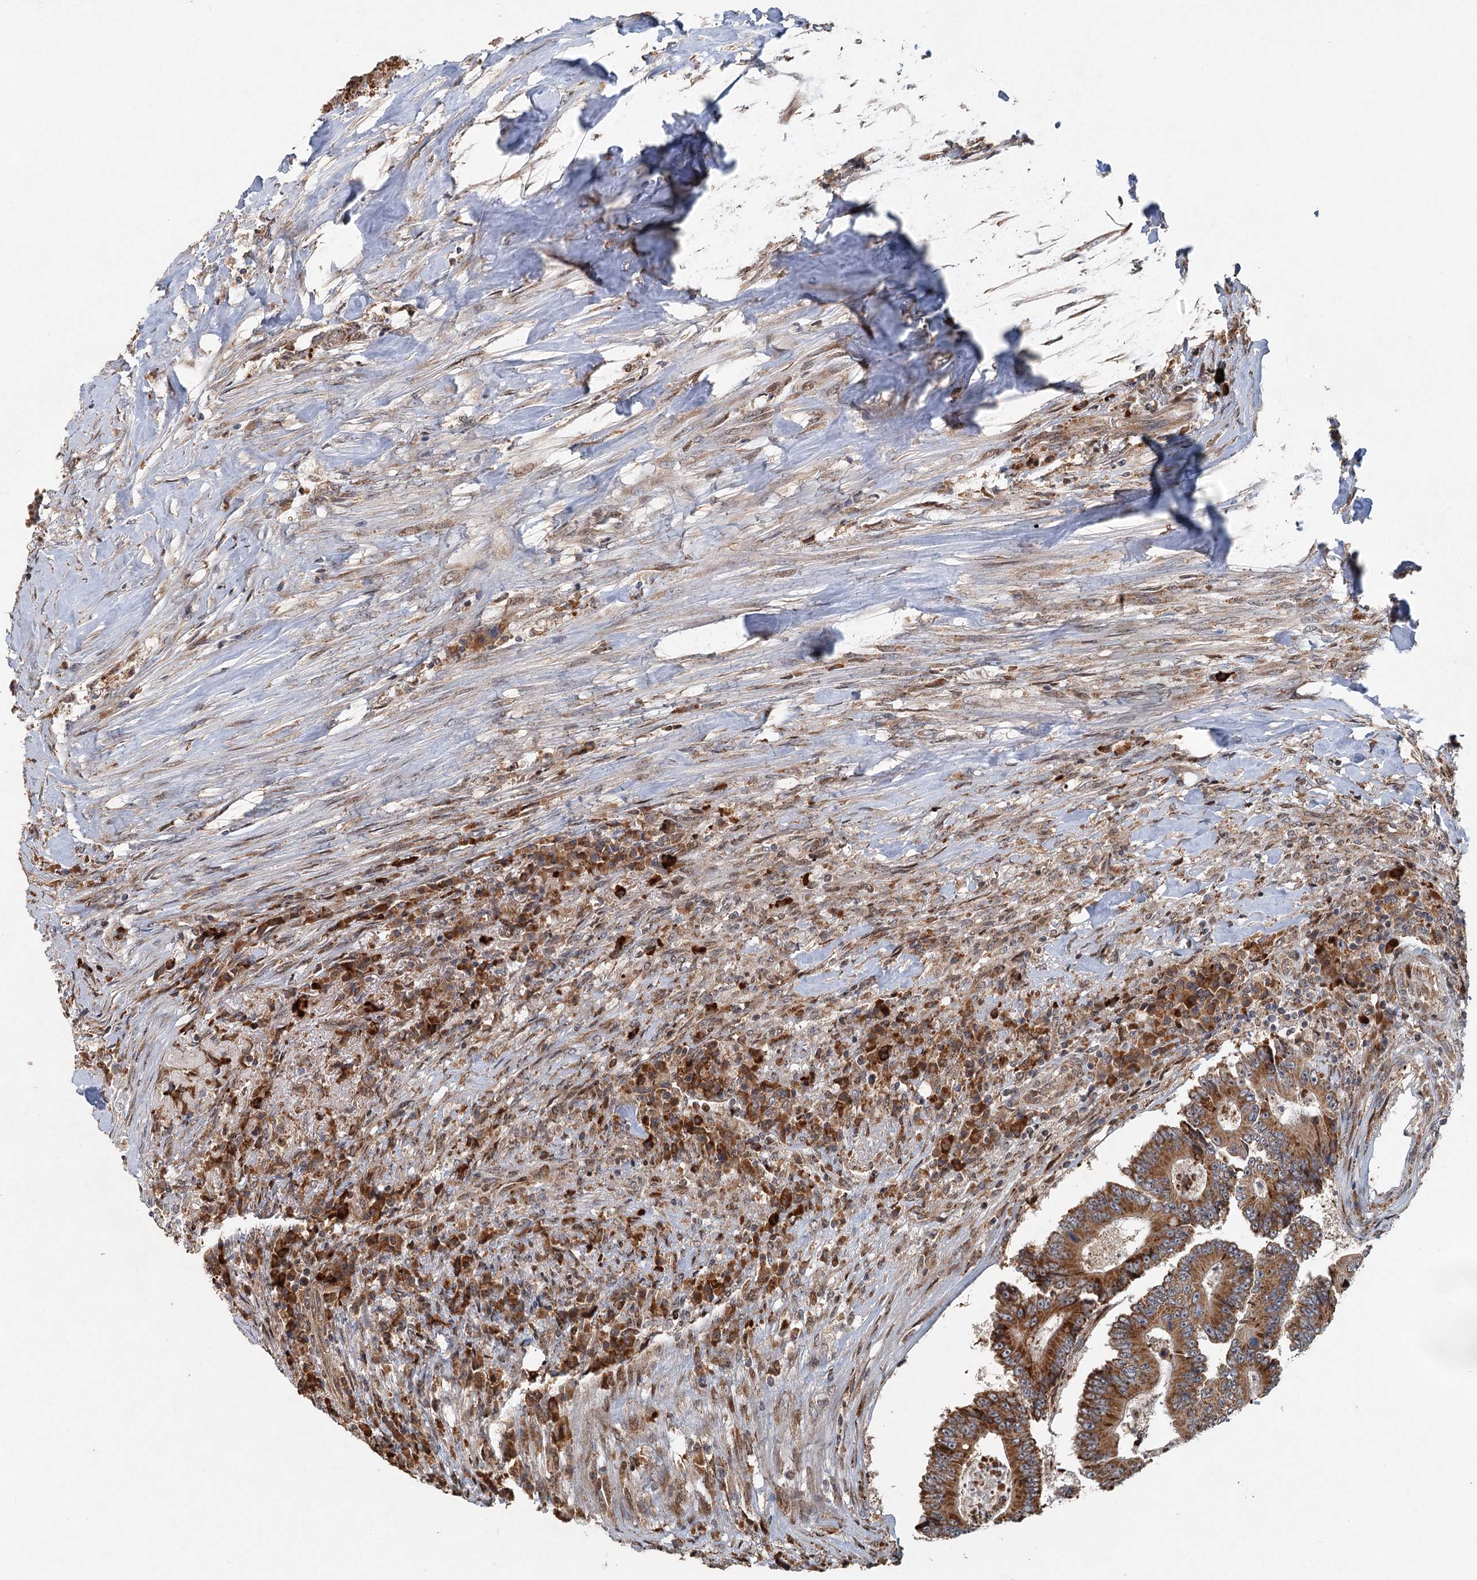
{"staining": {"intensity": "moderate", "quantity": ">75%", "location": "cytoplasmic/membranous"}, "tissue": "colorectal cancer", "cell_type": "Tumor cells", "image_type": "cancer", "snomed": [{"axis": "morphology", "description": "Adenocarcinoma, NOS"}, {"axis": "topography", "description": "Colon"}], "caption": "Colorectal adenocarcinoma was stained to show a protein in brown. There is medium levels of moderate cytoplasmic/membranous expression in about >75% of tumor cells.", "gene": "SRPX2", "patient": {"sex": "male", "age": 83}}